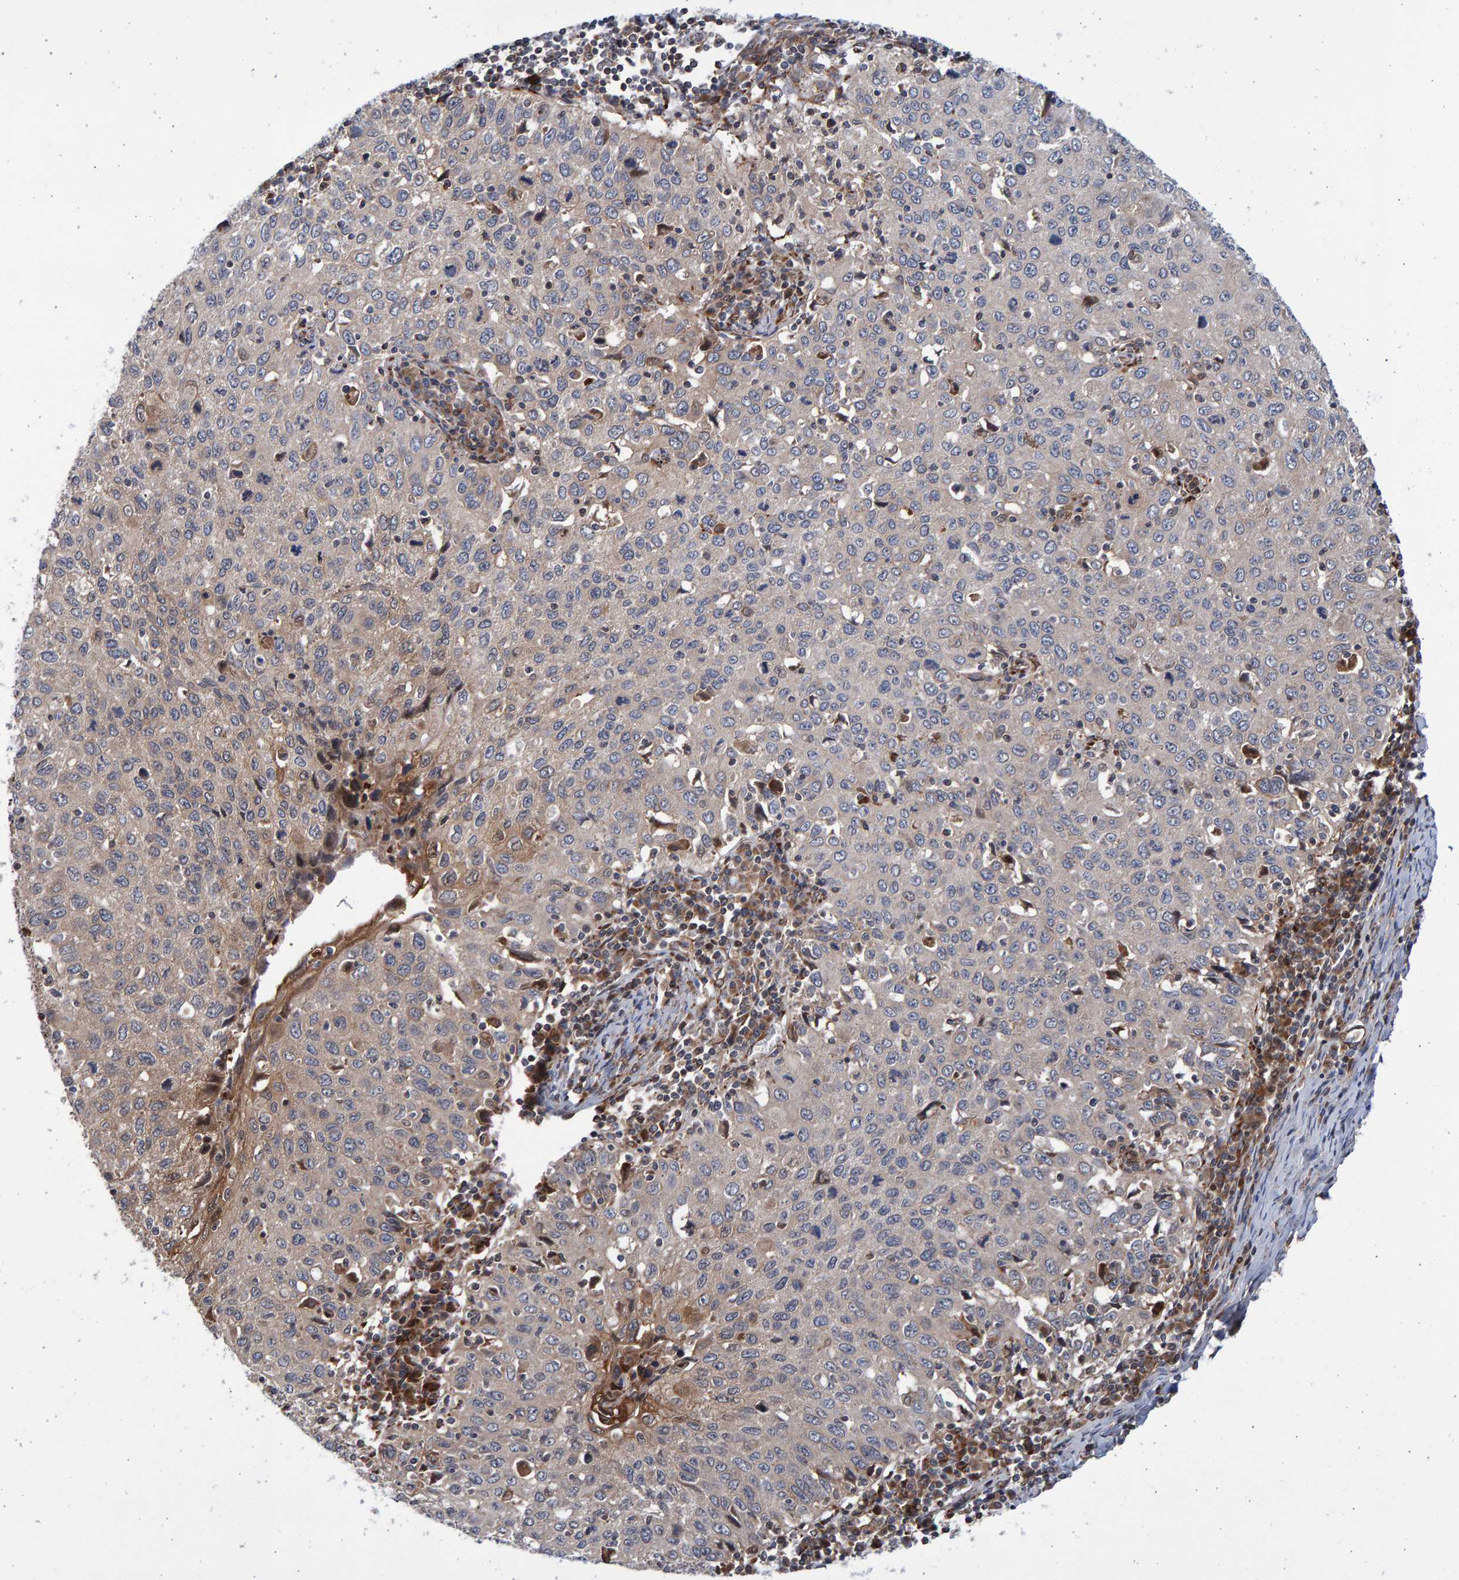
{"staining": {"intensity": "weak", "quantity": "25%-75%", "location": "cytoplasmic/membranous"}, "tissue": "cervical cancer", "cell_type": "Tumor cells", "image_type": "cancer", "snomed": [{"axis": "morphology", "description": "Squamous cell carcinoma, NOS"}, {"axis": "topography", "description": "Cervix"}], "caption": "Human cervical squamous cell carcinoma stained with a protein marker reveals weak staining in tumor cells.", "gene": "LRBA", "patient": {"sex": "female", "age": 53}}